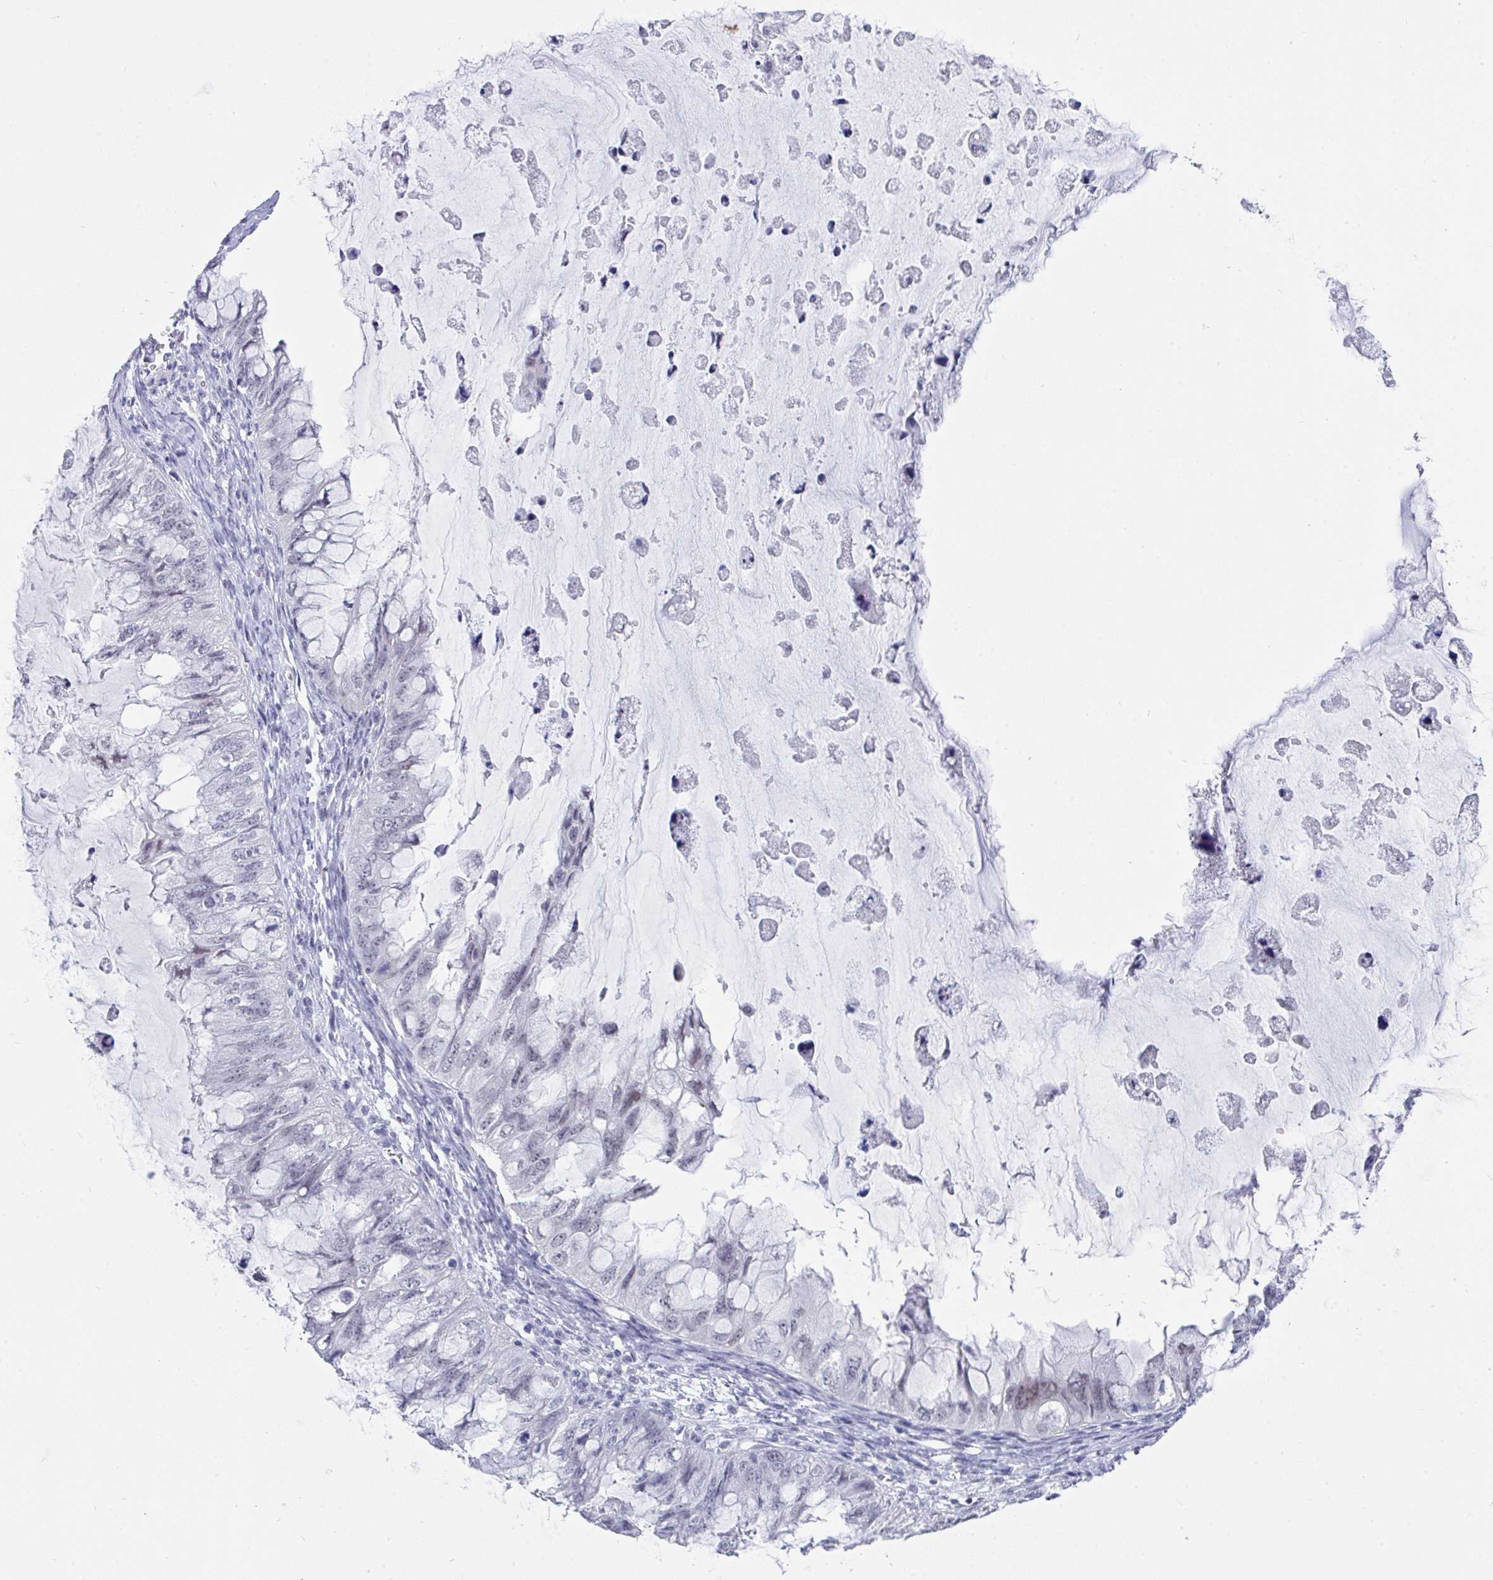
{"staining": {"intensity": "negative", "quantity": "none", "location": "none"}, "tissue": "ovarian cancer", "cell_type": "Tumor cells", "image_type": "cancer", "snomed": [{"axis": "morphology", "description": "Cystadenocarcinoma, mucinous, NOS"}, {"axis": "topography", "description": "Ovary"}], "caption": "IHC of mucinous cystadenocarcinoma (ovarian) displays no expression in tumor cells.", "gene": "FBXL22", "patient": {"sex": "female", "age": 72}}